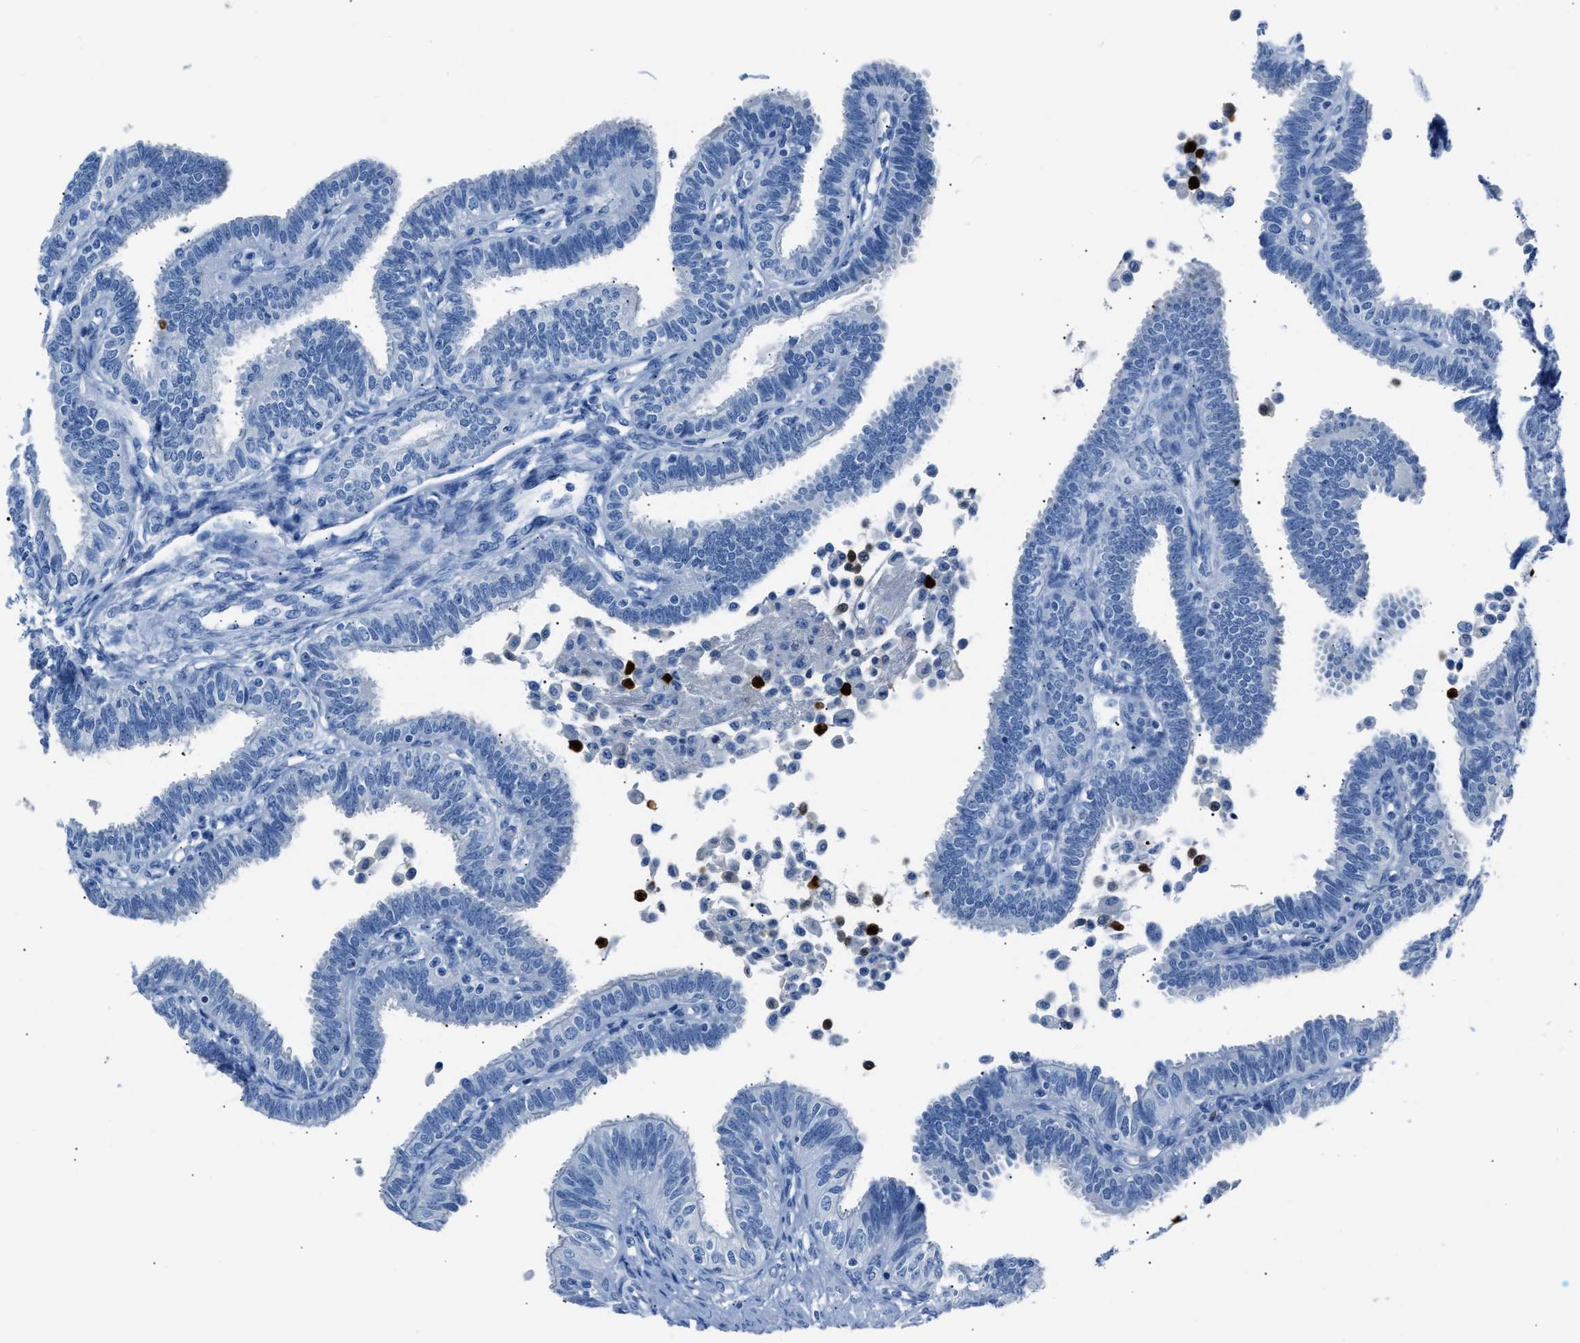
{"staining": {"intensity": "negative", "quantity": "none", "location": "none"}, "tissue": "fallopian tube", "cell_type": "Glandular cells", "image_type": "normal", "snomed": [{"axis": "morphology", "description": "Normal tissue, NOS"}, {"axis": "topography", "description": "Fallopian tube"}, {"axis": "topography", "description": "Placenta"}], "caption": "IHC of normal fallopian tube displays no expression in glandular cells.", "gene": "S100P", "patient": {"sex": "female", "age": 34}}